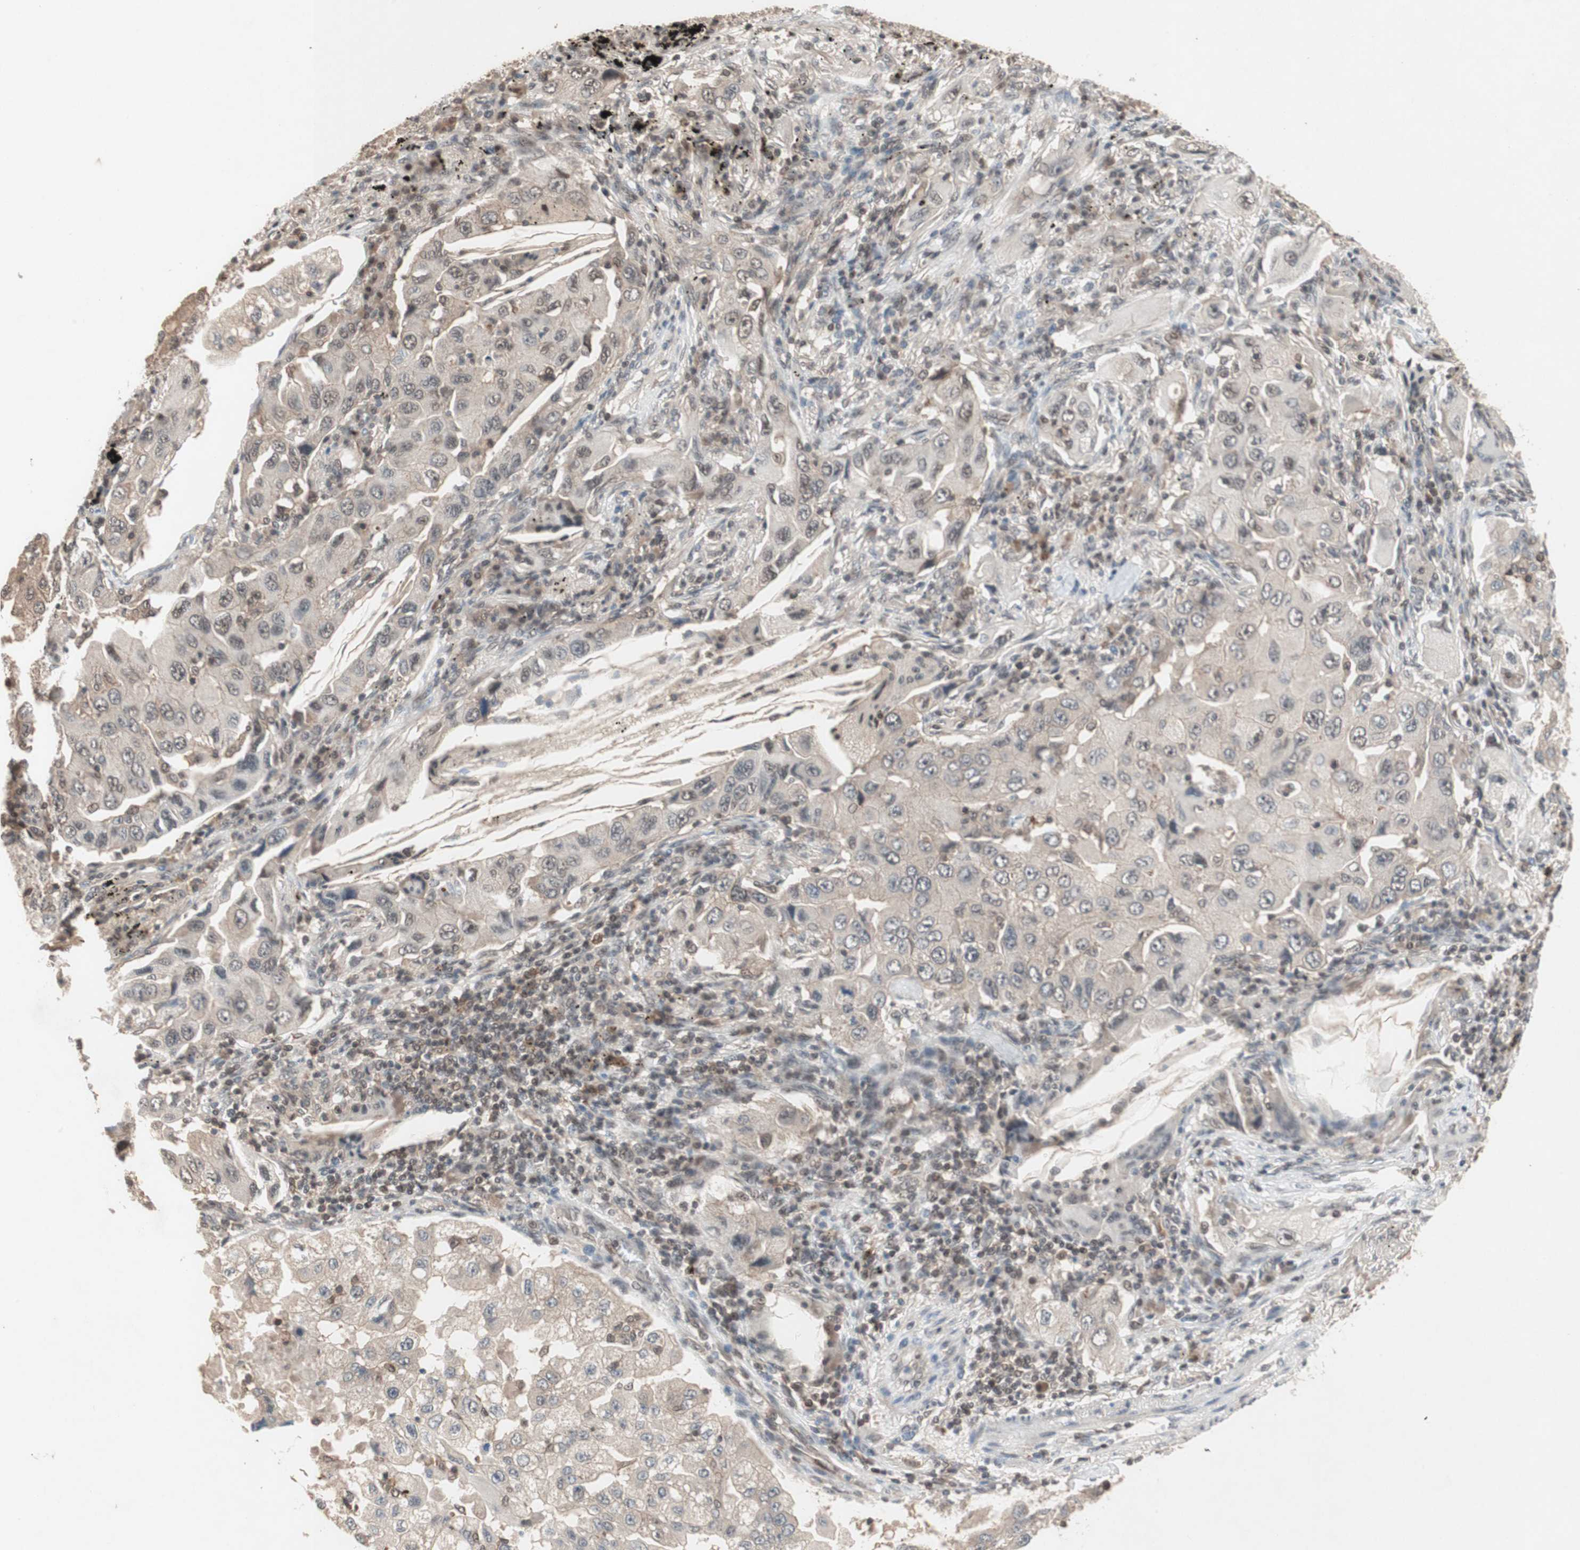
{"staining": {"intensity": "weak", "quantity": "25%-75%", "location": "cytoplasmic/membranous,nuclear"}, "tissue": "lung cancer", "cell_type": "Tumor cells", "image_type": "cancer", "snomed": [{"axis": "morphology", "description": "Adenocarcinoma, NOS"}, {"axis": "topography", "description": "Lung"}], "caption": "Lung cancer (adenocarcinoma) tissue shows weak cytoplasmic/membranous and nuclear positivity in approximately 25%-75% of tumor cells, visualized by immunohistochemistry.", "gene": "GART", "patient": {"sex": "female", "age": 65}}